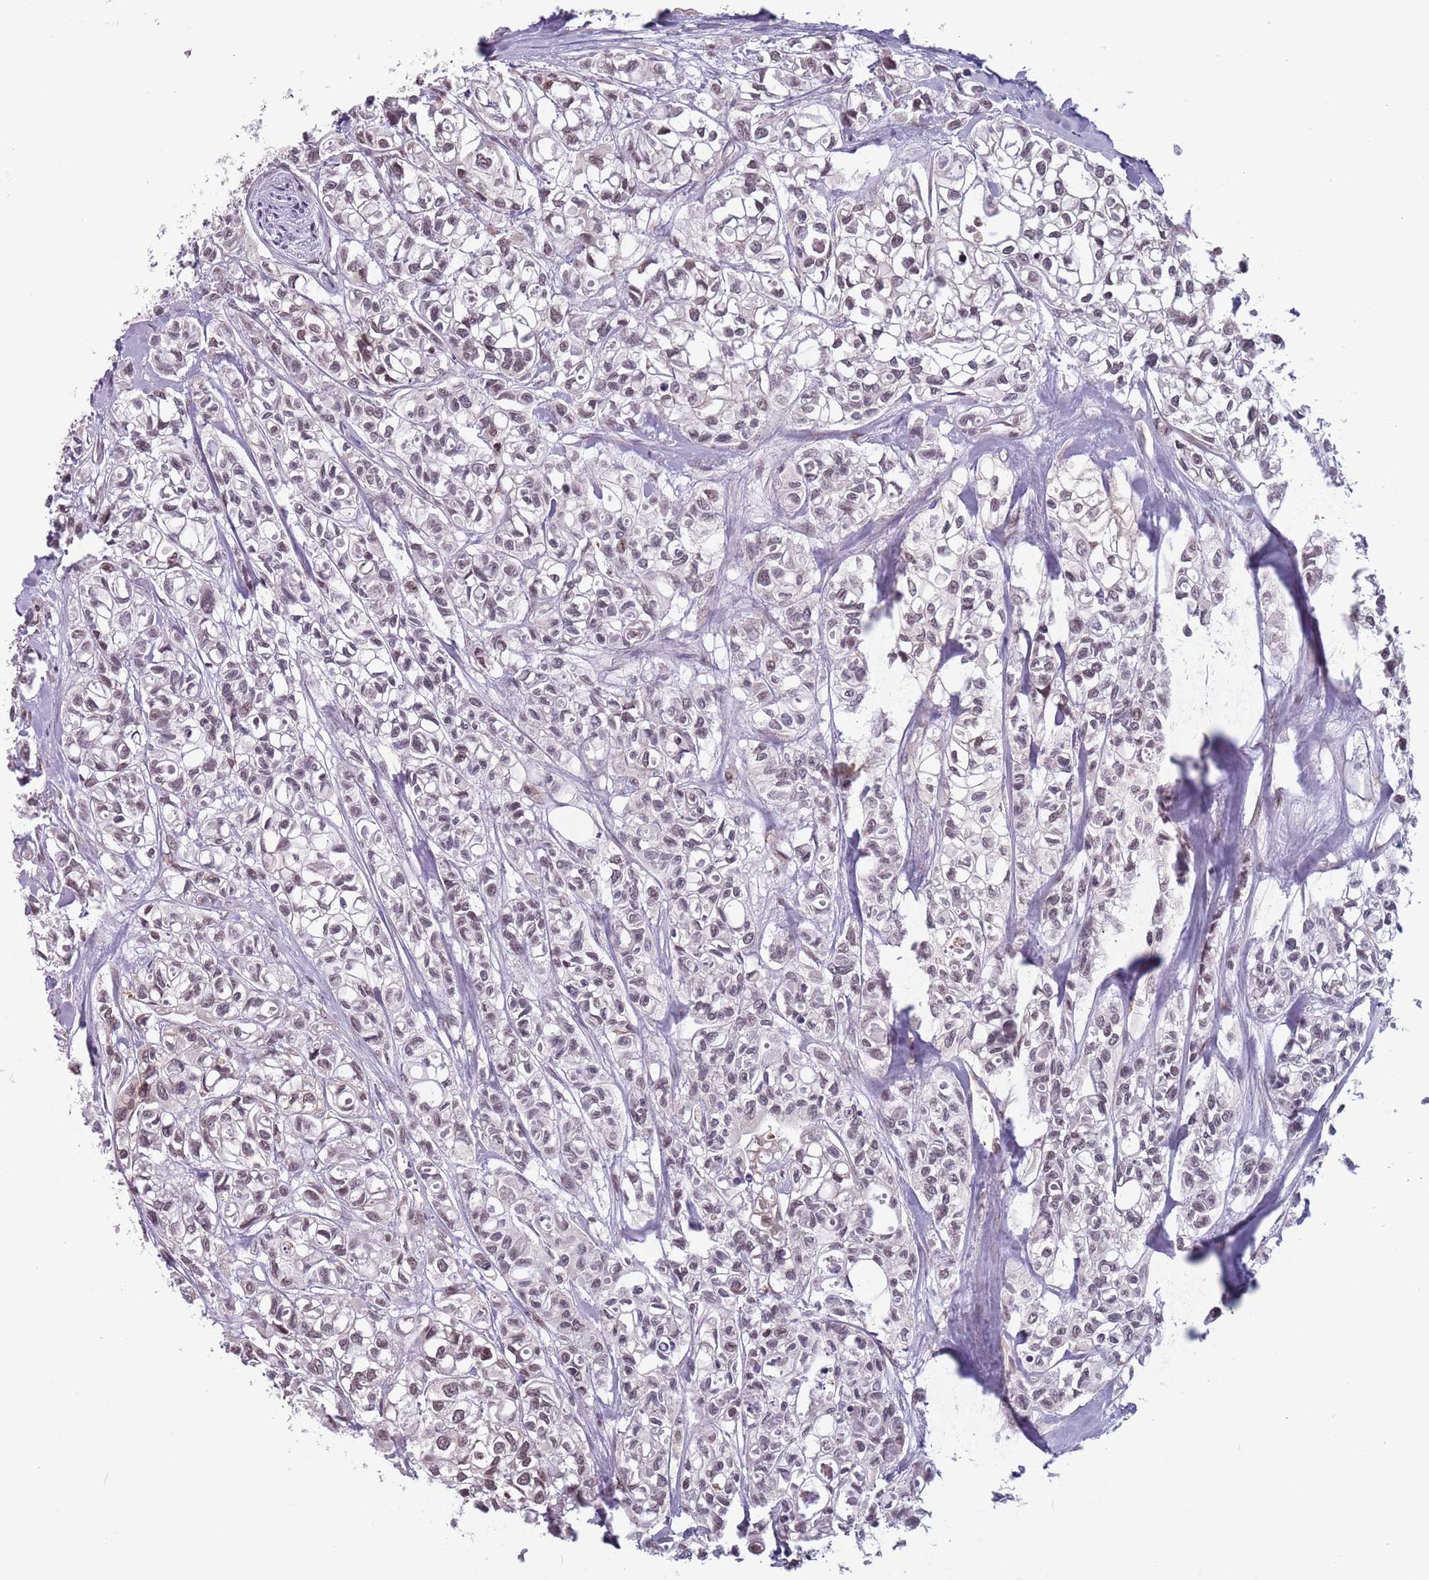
{"staining": {"intensity": "weak", "quantity": "25%-75%", "location": "nuclear"}, "tissue": "urothelial cancer", "cell_type": "Tumor cells", "image_type": "cancer", "snomed": [{"axis": "morphology", "description": "Urothelial carcinoma, High grade"}, {"axis": "topography", "description": "Urinary bladder"}], "caption": "Immunohistochemistry photomicrograph of neoplastic tissue: human high-grade urothelial carcinoma stained using IHC exhibits low levels of weak protein expression localized specifically in the nuclear of tumor cells, appearing as a nuclear brown color.", "gene": "BARD1", "patient": {"sex": "male", "age": 67}}